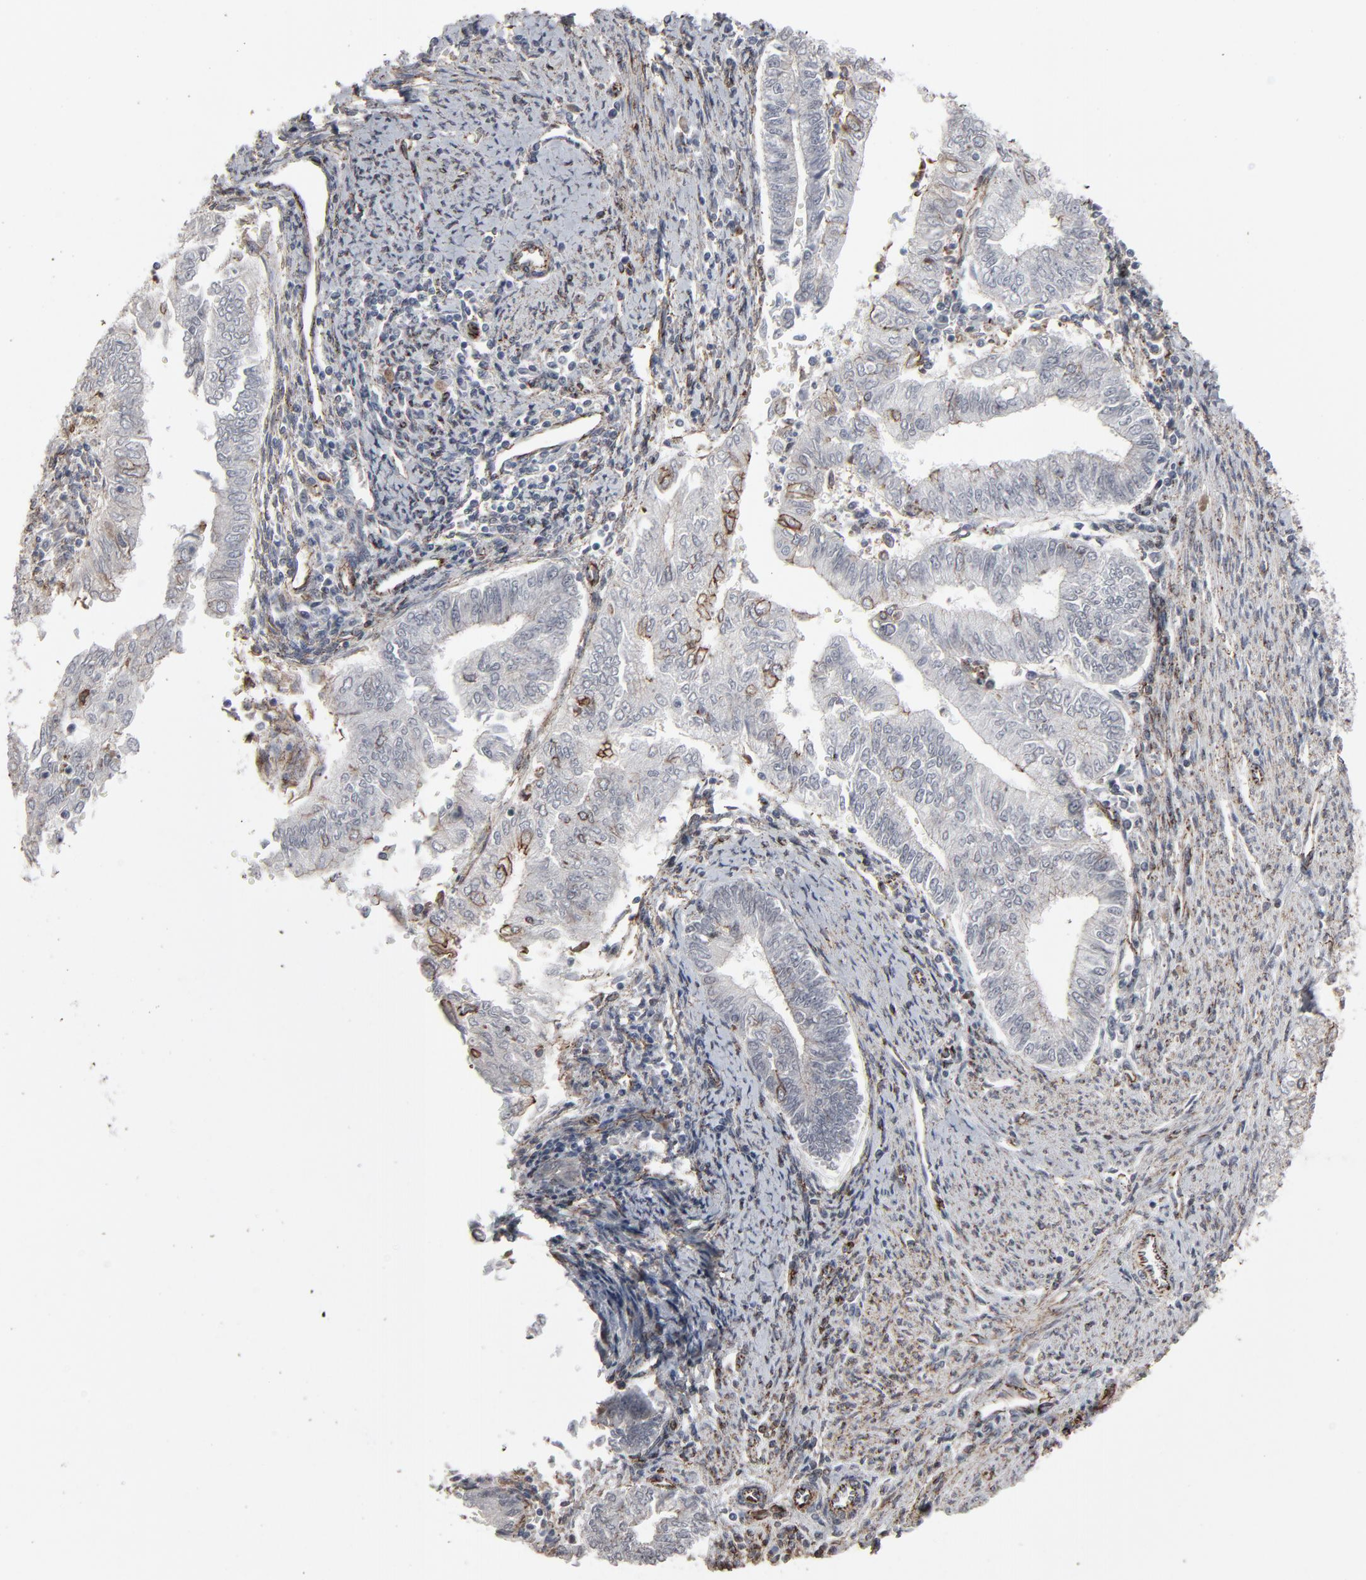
{"staining": {"intensity": "moderate", "quantity": "<25%", "location": "cytoplasmic/membranous"}, "tissue": "endometrial cancer", "cell_type": "Tumor cells", "image_type": "cancer", "snomed": [{"axis": "morphology", "description": "Adenocarcinoma, NOS"}, {"axis": "topography", "description": "Endometrium"}], "caption": "Tumor cells exhibit low levels of moderate cytoplasmic/membranous positivity in about <25% of cells in human adenocarcinoma (endometrial). (IHC, brightfield microscopy, high magnification).", "gene": "CTNND1", "patient": {"sex": "female", "age": 66}}